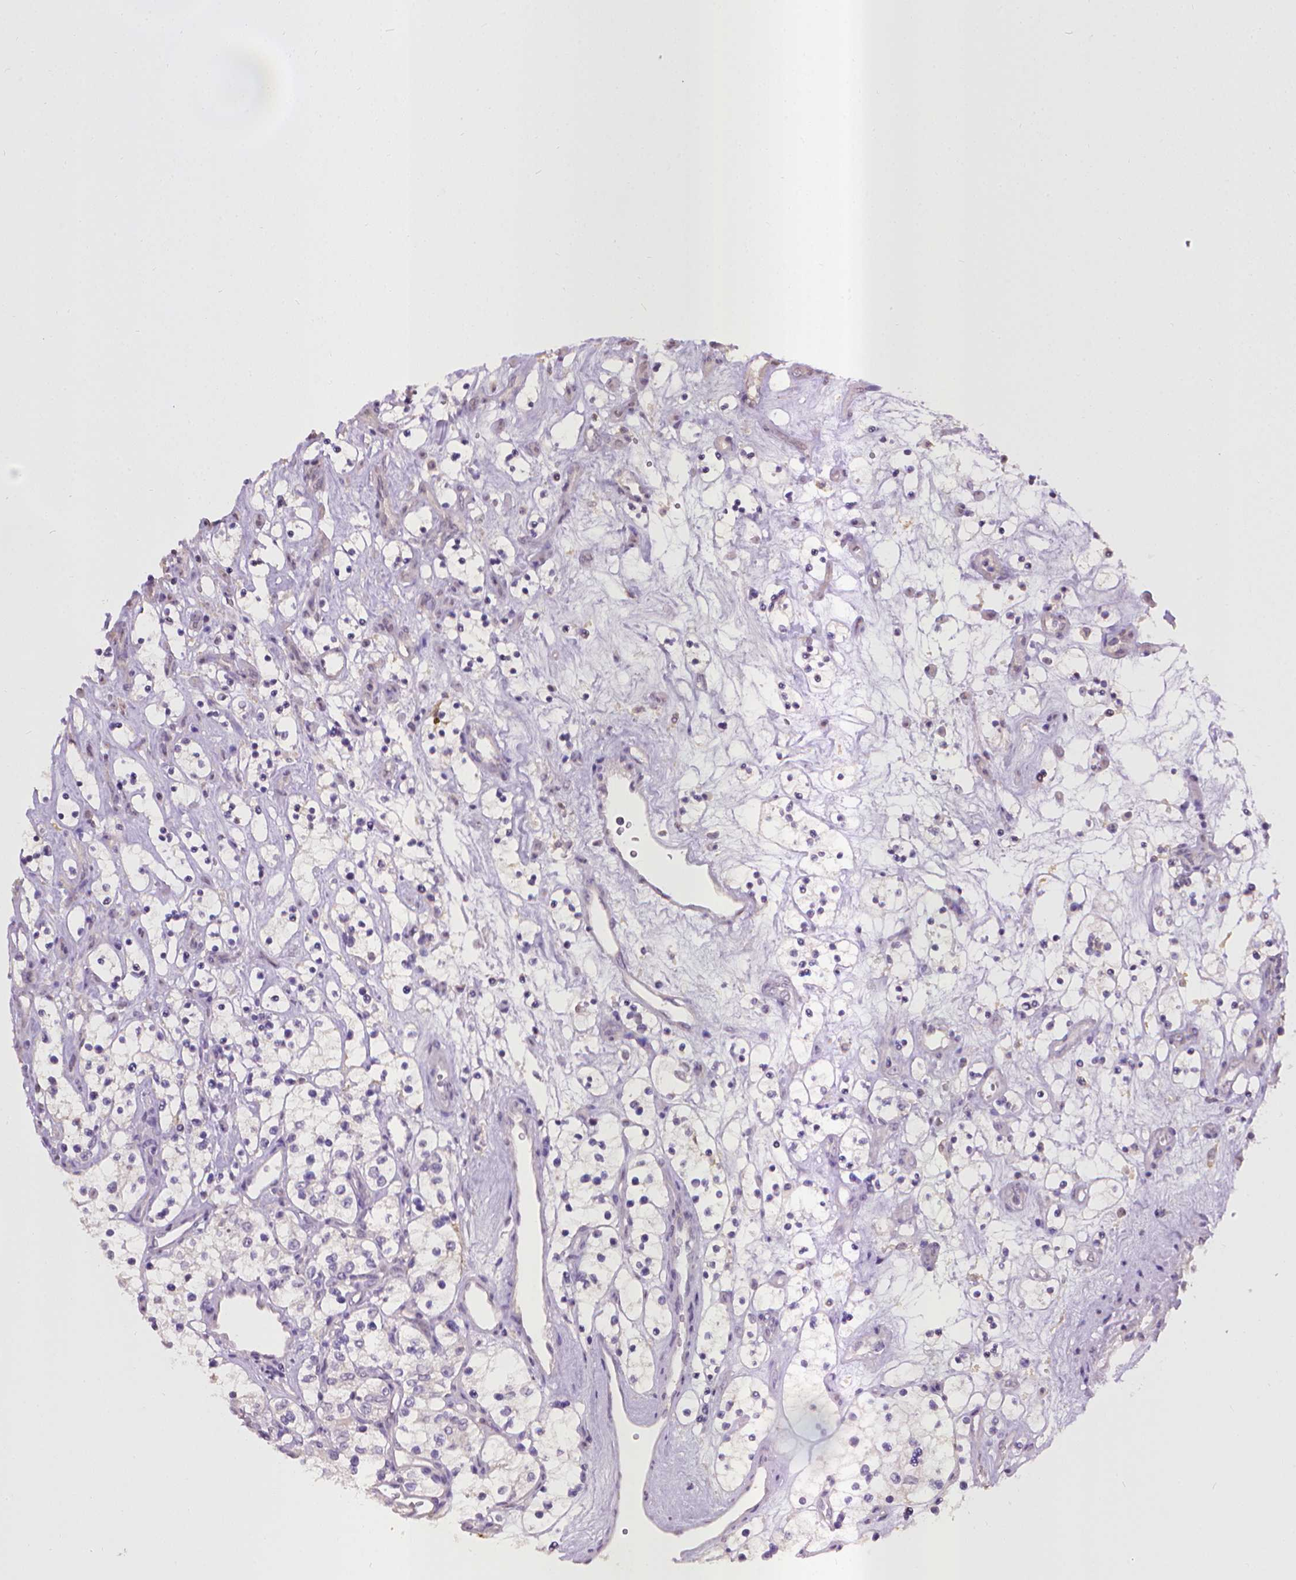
{"staining": {"intensity": "negative", "quantity": "none", "location": "none"}, "tissue": "renal cancer", "cell_type": "Tumor cells", "image_type": "cancer", "snomed": [{"axis": "morphology", "description": "Adenocarcinoma, NOS"}, {"axis": "topography", "description": "Kidney"}], "caption": "DAB (3,3'-diaminobenzidine) immunohistochemical staining of human renal adenocarcinoma displays no significant expression in tumor cells.", "gene": "CPM", "patient": {"sex": "female", "age": 69}}